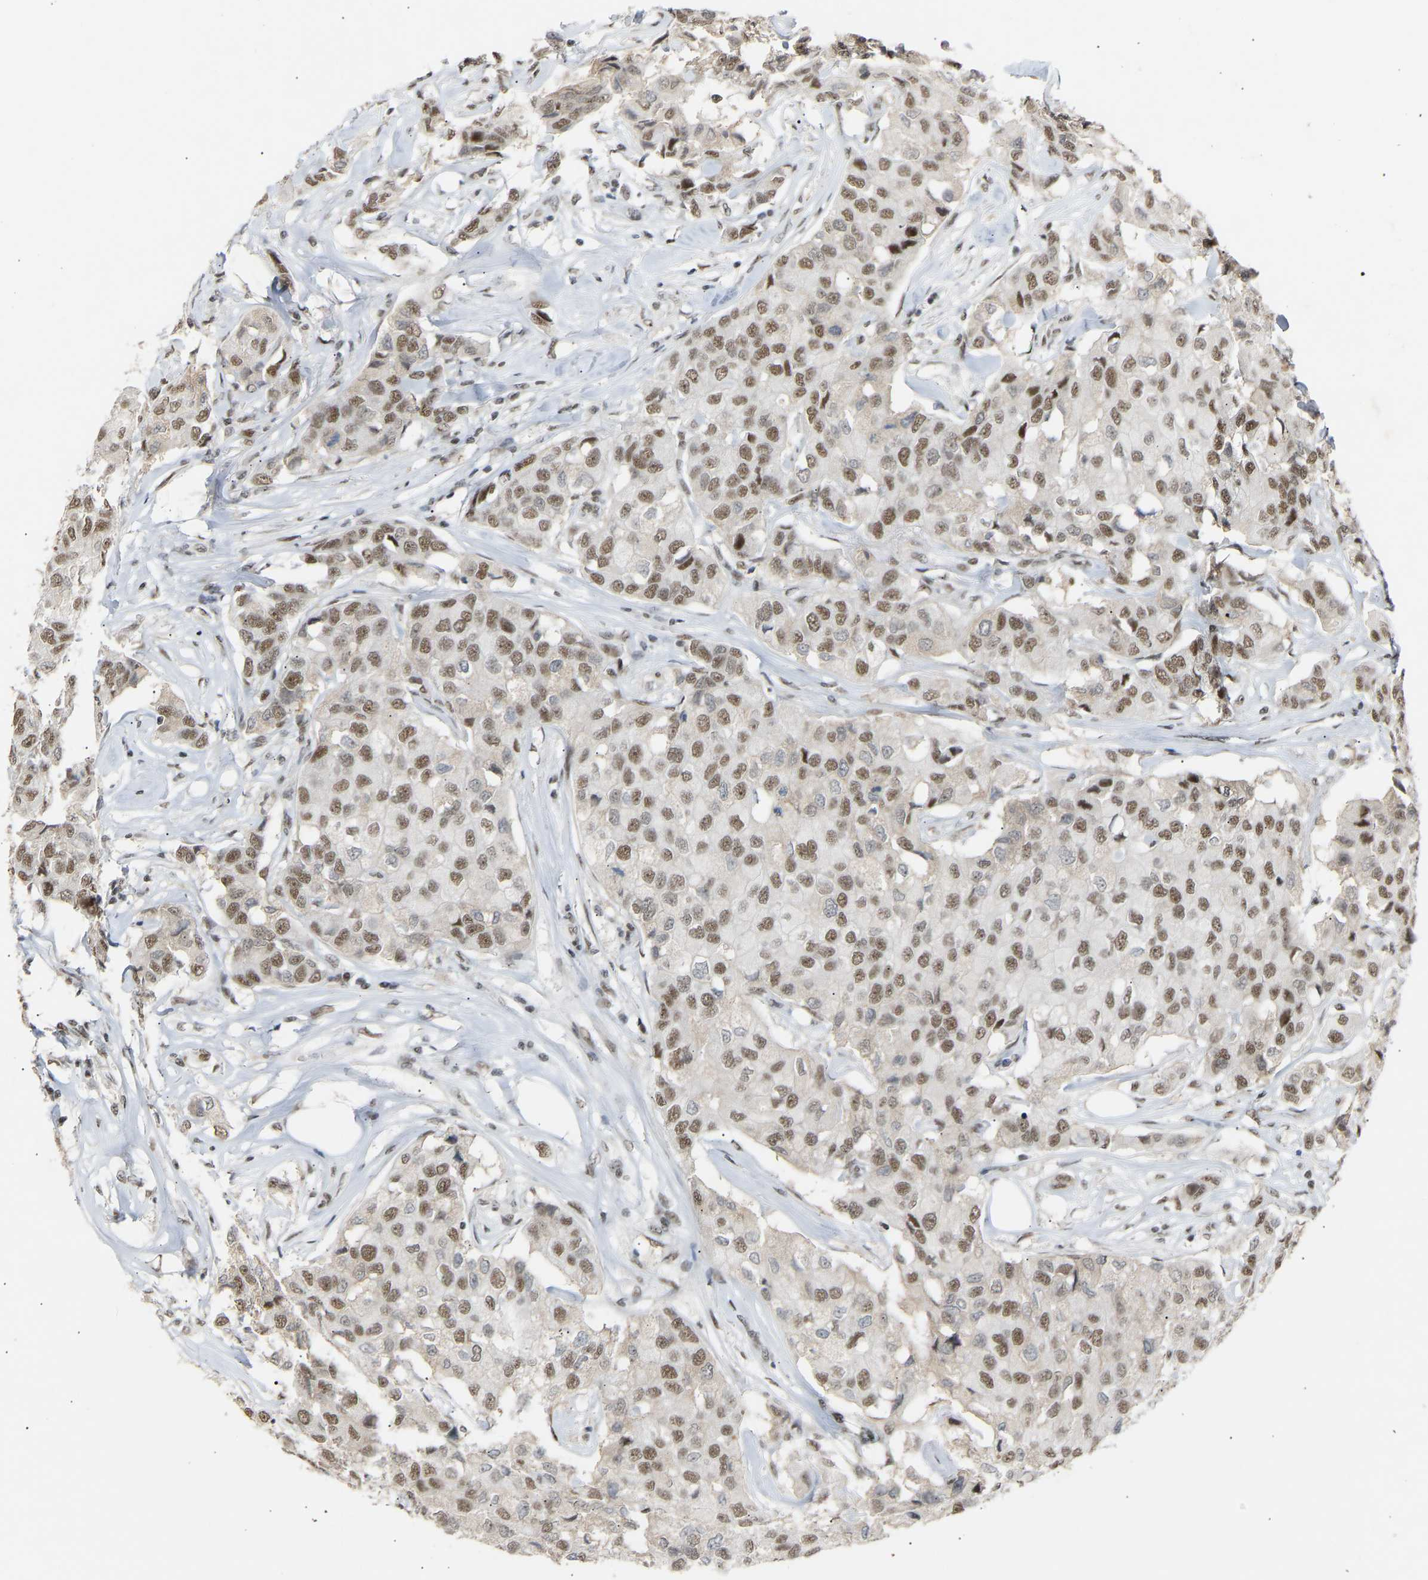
{"staining": {"intensity": "moderate", "quantity": ">75%", "location": "nuclear"}, "tissue": "breast cancer", "cell_type": "Tumor cells", "image_type": "cancer", "snomed": [{"axis": "morphology", "description": "Duct carcinoma"}, {"axis": "topography", "description": "Breast"}], "caption": "IHC photomicrograph of neoplastic tissue: human intraductal carcinoma (breast) stained using immunohistochemistry reveals medium levels of moderate protein expression localized specifically in the nuclear of tumor cells, appearing as a nuclear brown color.", "gene": "NELFB", "patient": {"sex": "female", "age": 80}}